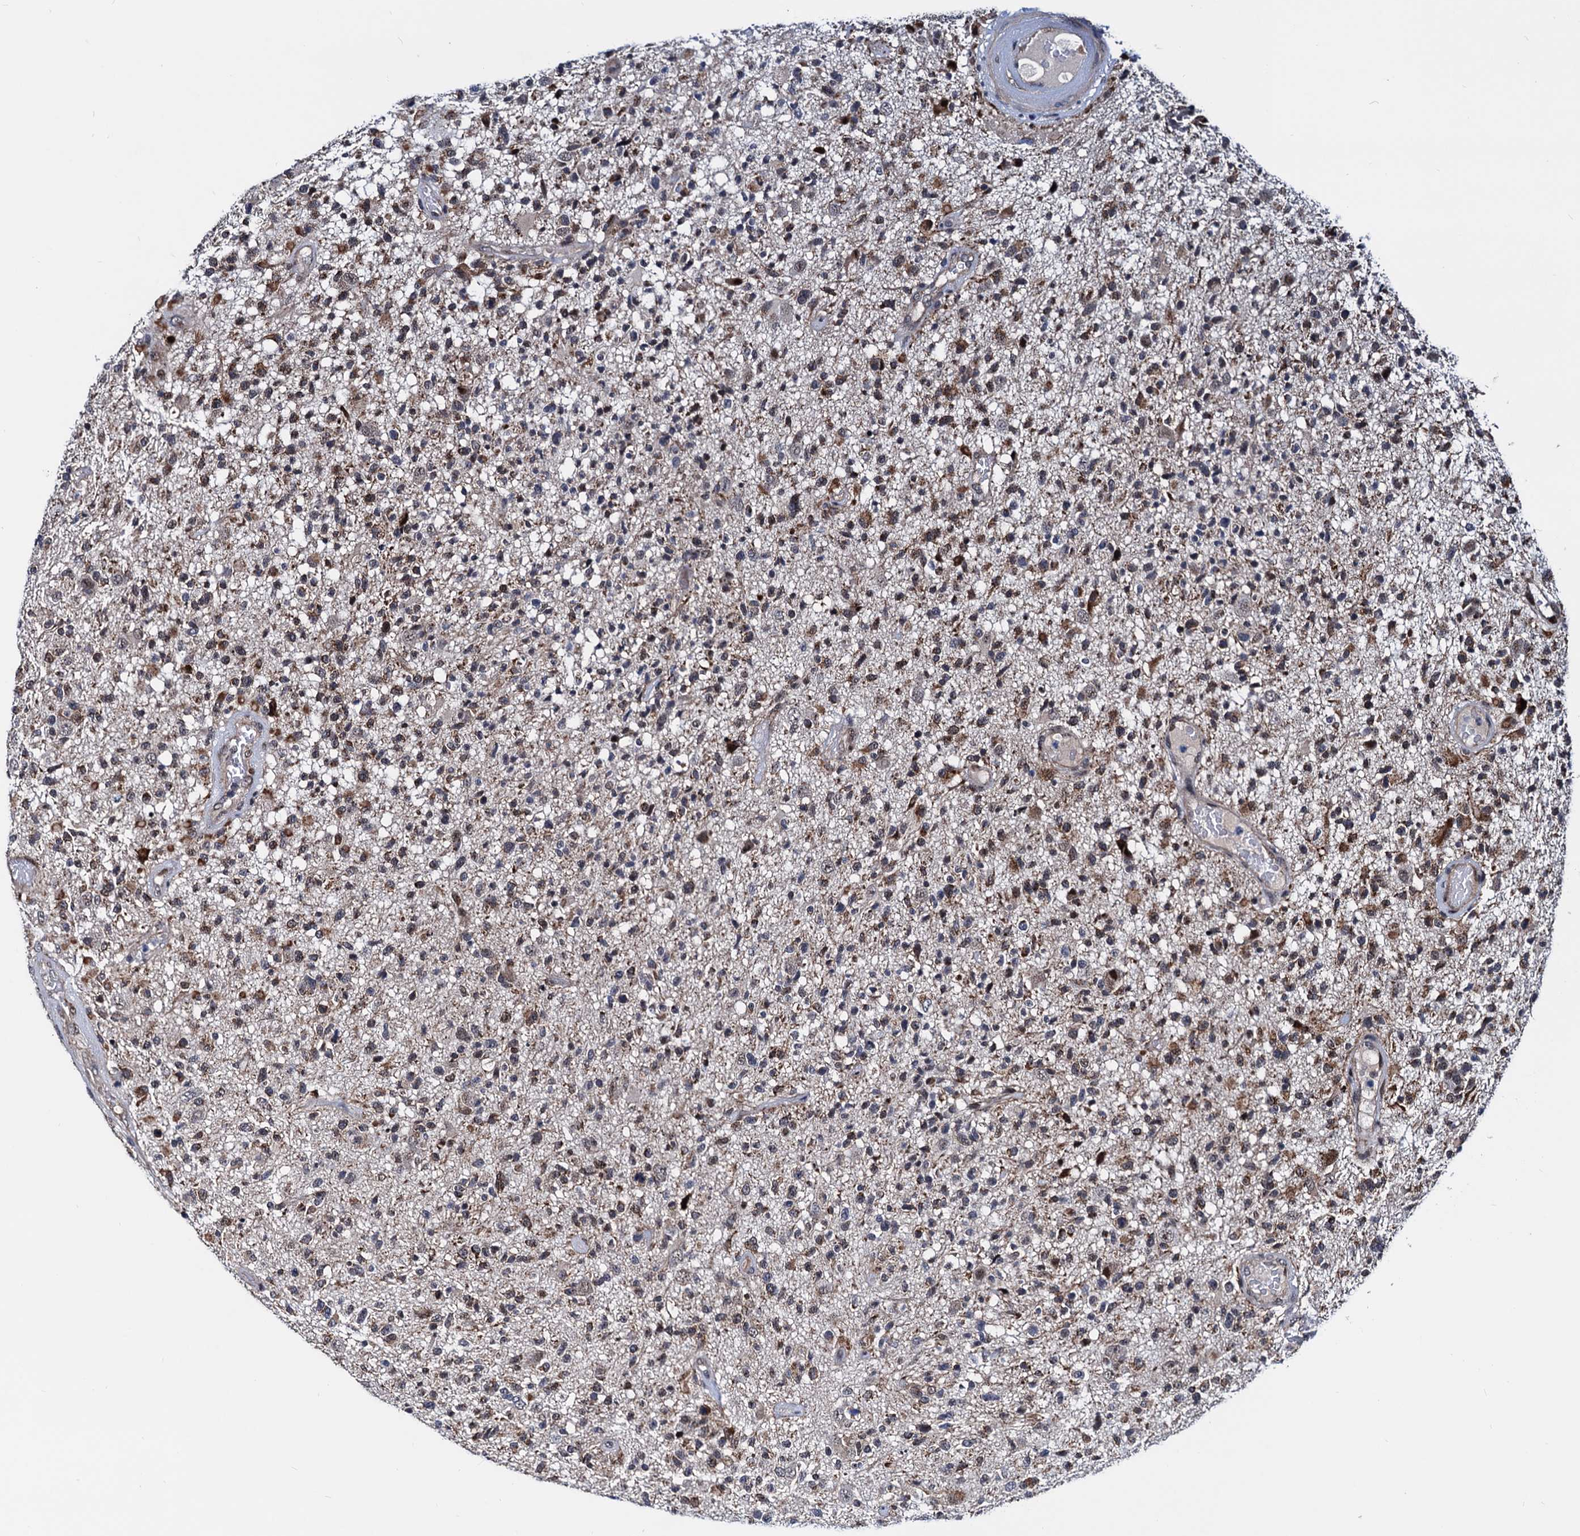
{"staining": {"intensity": "moderate", "quantity": ">75%", "location": "cytoplasmic/membranous"}, "tissue": "glioma", "cell_type": "Tumor cells", "image_type": "cancer", "snomed": [{"axis": "morphology", "description": "Glioma, malignant, High grade"}, {"axis": "morphology", "description": "Glioblastoma, NOS"}, {"axis": "topography", "description": "Brain"}], "caption": "DAB (3,3'-diaminobenzidine) immunohistochemical staining of human malignant glioma (high-grade) displays moderate cytoplasmic/membranous protein staining in about >75% of tumor cells. Ihc stains the protein in brown and the nuclei are stained blue.", "gene": "COA4", "patient": {"sex": "male", "age": 60}}